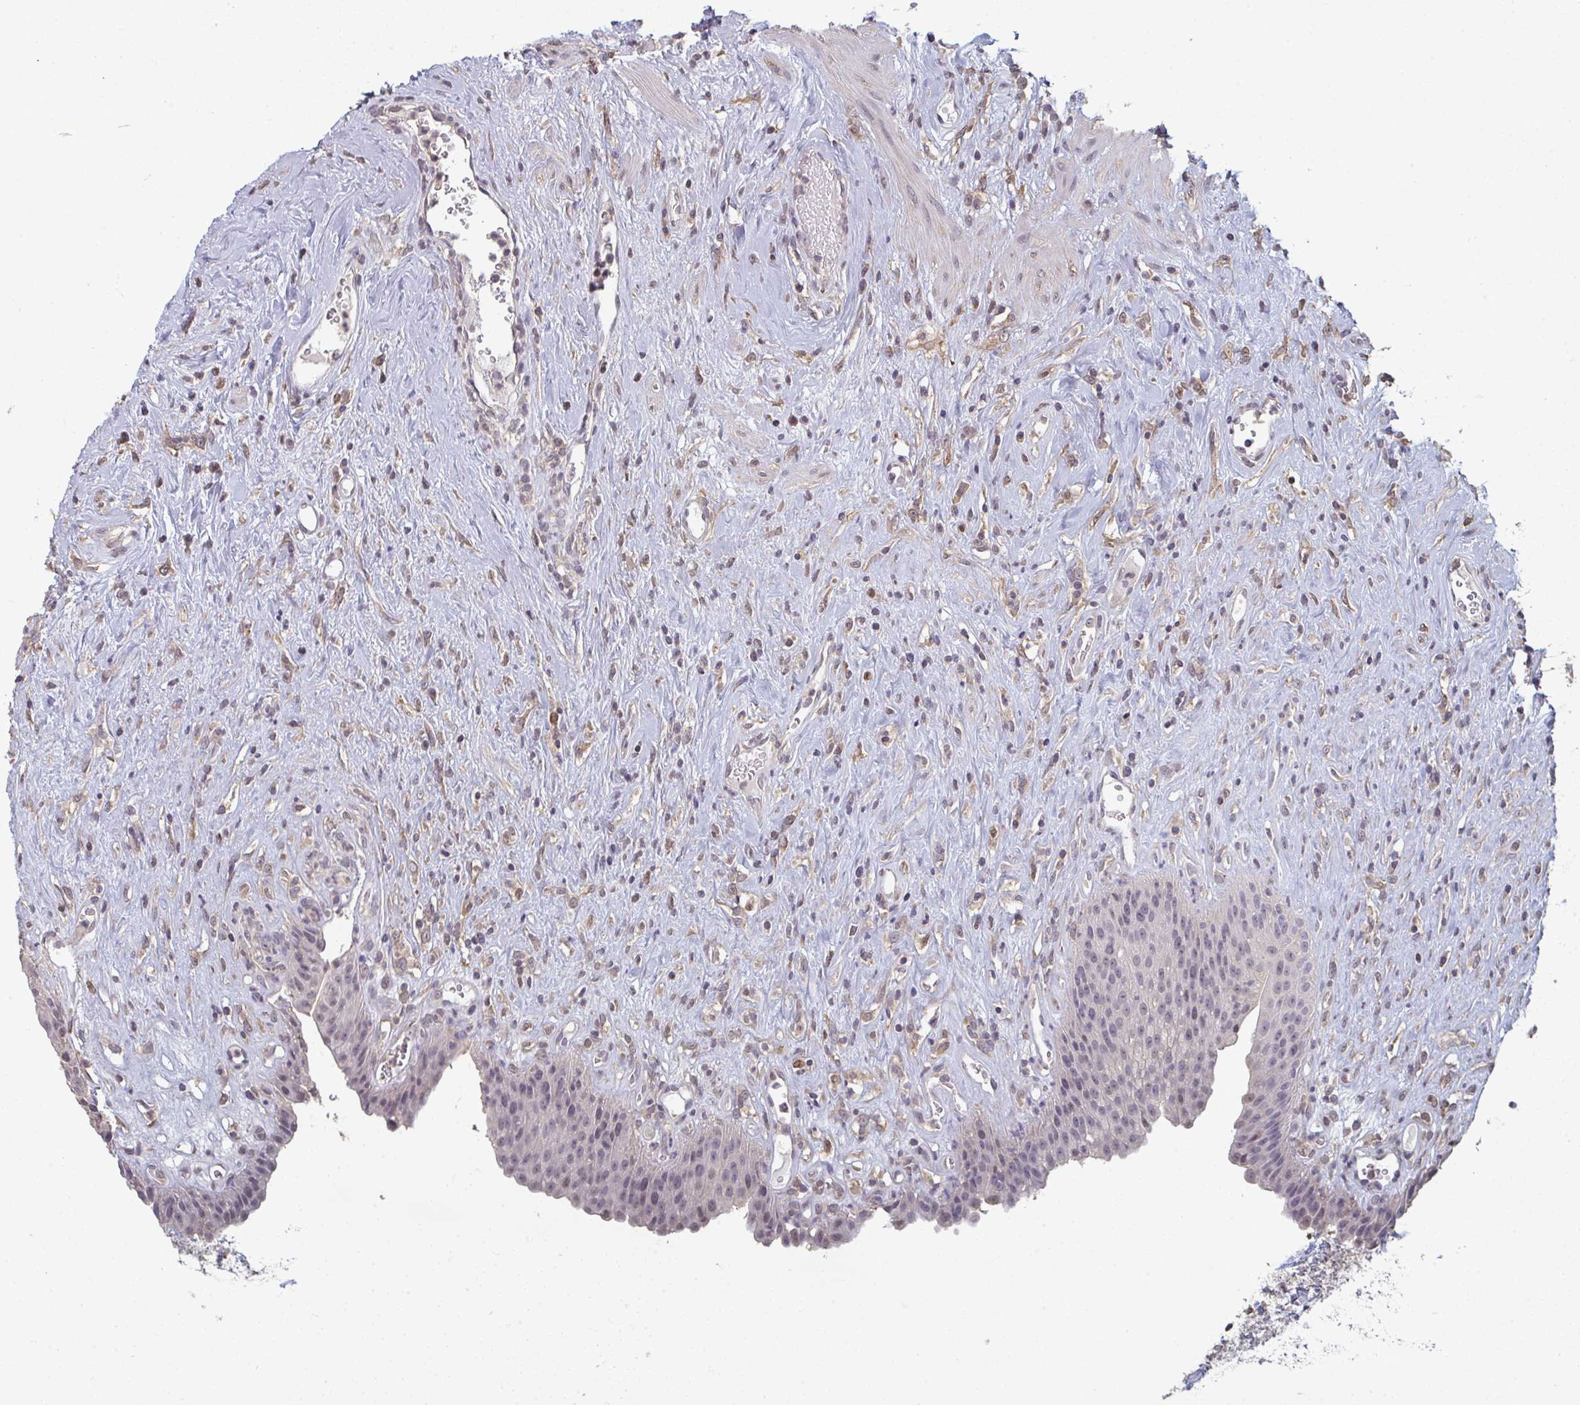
{"staining": {"intensity": "weak", "quantity": "25%-75%", "location": "nuclear"}, "tissue": "urinary bladder", "cell_type": "Urothelial cells", "image_type": "normal", "snomed": [{"axis": "morphology", "description": "Normal tissue, NOS"}, {"axis": "topography", "description": "Urinary bladder"}], "caption": "This image exhibits normal urinary bladder stained with IHC to label a protein in brown. The nuclear of urothelial cells show weak positivity for the protein. Nuclei are counter-stained blue.", "gene": "LIX1", "patient": {"sex": "female", "age": 56}}